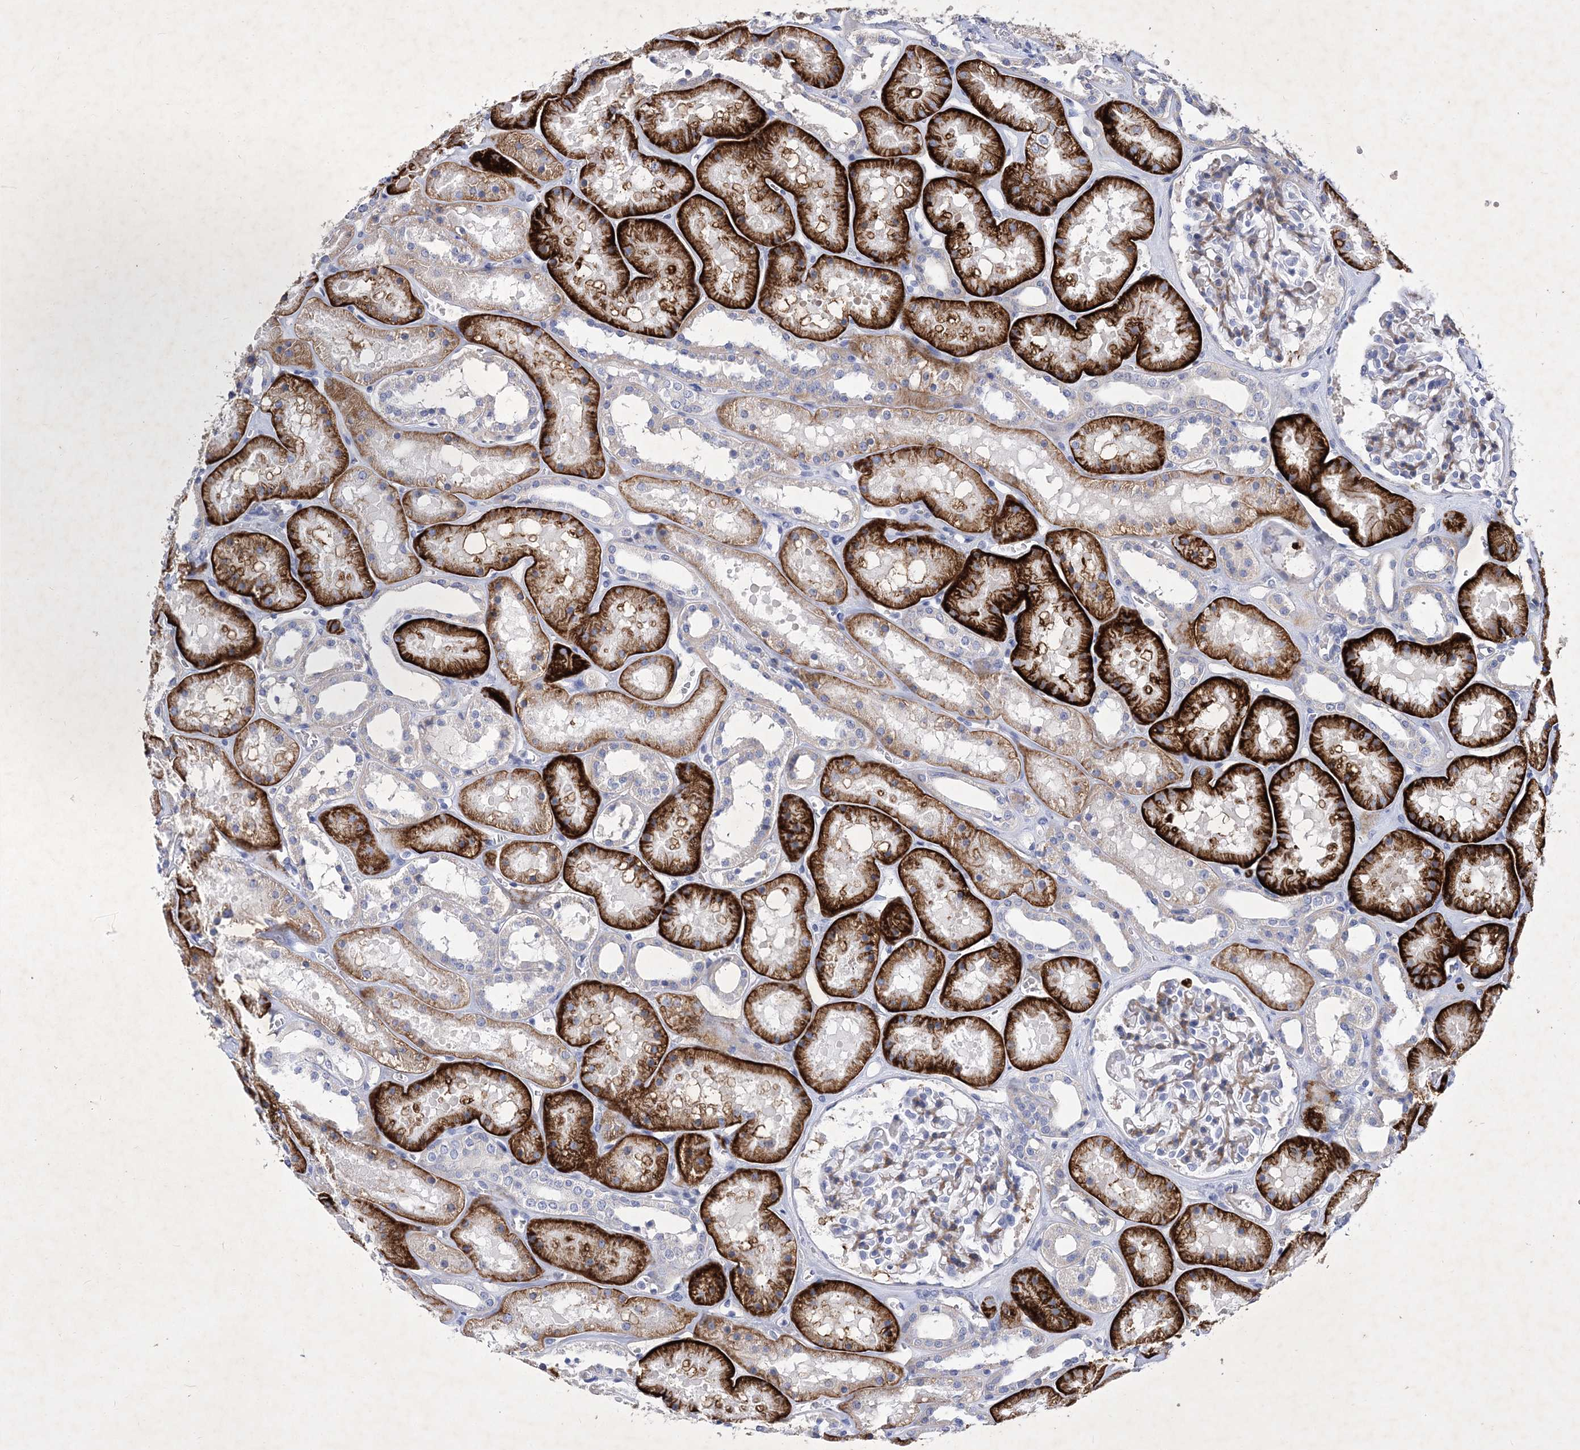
{"staining": {"intensity": "weak", "quantity": "25%-75%", "location": "cytoplasmic/membranous"}, "tissue": "kidney", "cell_type": "Cells in glomeruli", "image_type": "normal", "snomed": [{"axis": "morphology", "description": "Normal tissue, NOS"}, {"axis": "topography", "description": "Kidney"}], "caption": "Benign kidney reveals weak cytoplasmic/membranous expression in about 25%-75% of cells in glomeruli.", "gene": "GPN1", "patient": {"sex": "female", "age": 41}}